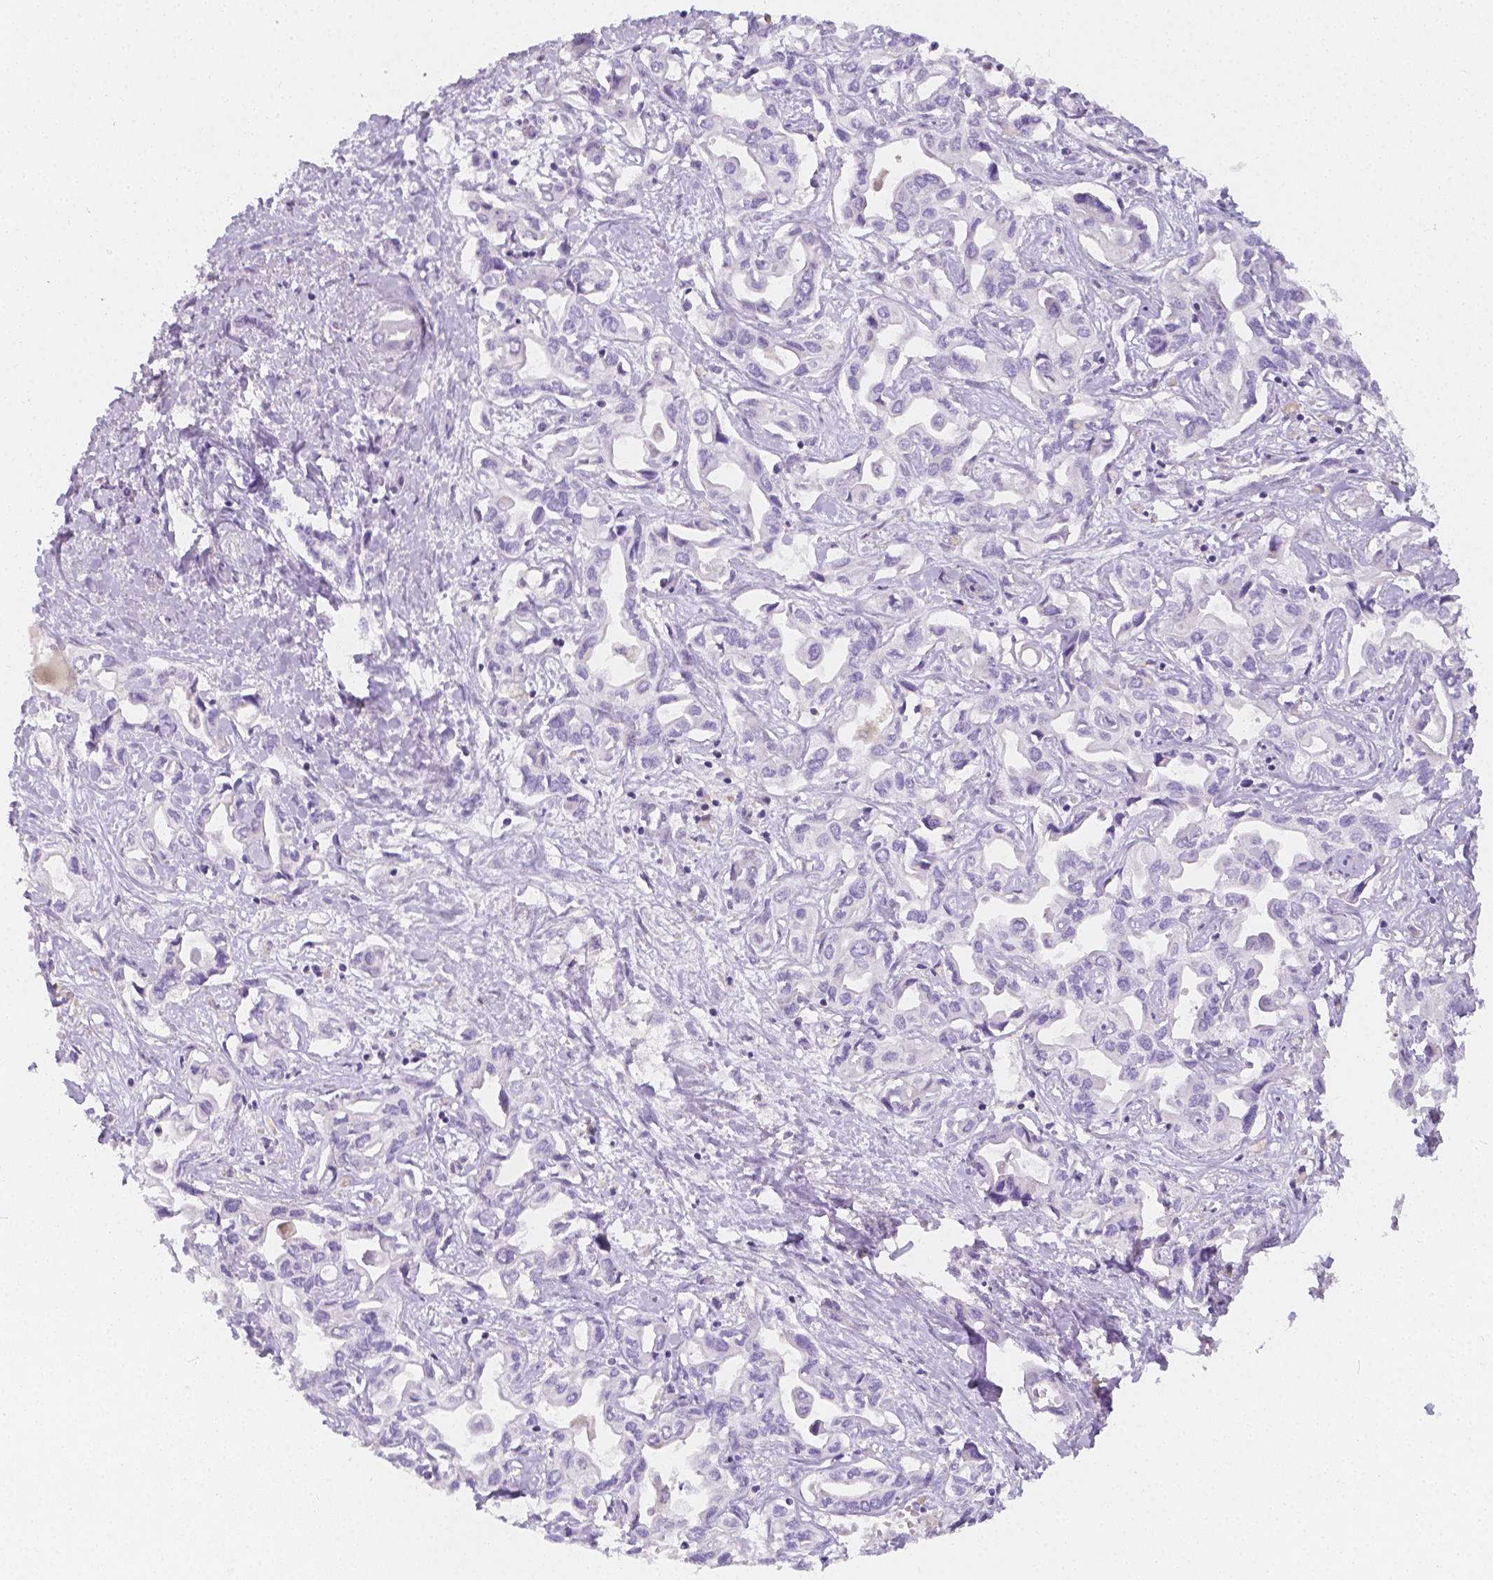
{"staining": {"intensity": "negative", "quantity": "none", "location": "none"}, "tissue": "liver cancer", "cell_type": "Tumor cells", "image_type": "cancer", "snomed": [{"axis": "morphology", "description": "Cholangiocarcinoma"}, {"axis": "topography", "description": "Liver"}], "caption": "Tumor cells are negative for protein expression in human cholangiocarcinoma (liver).", "gene": "SGTB", "patient": {"sex": "female", "age": 64}}